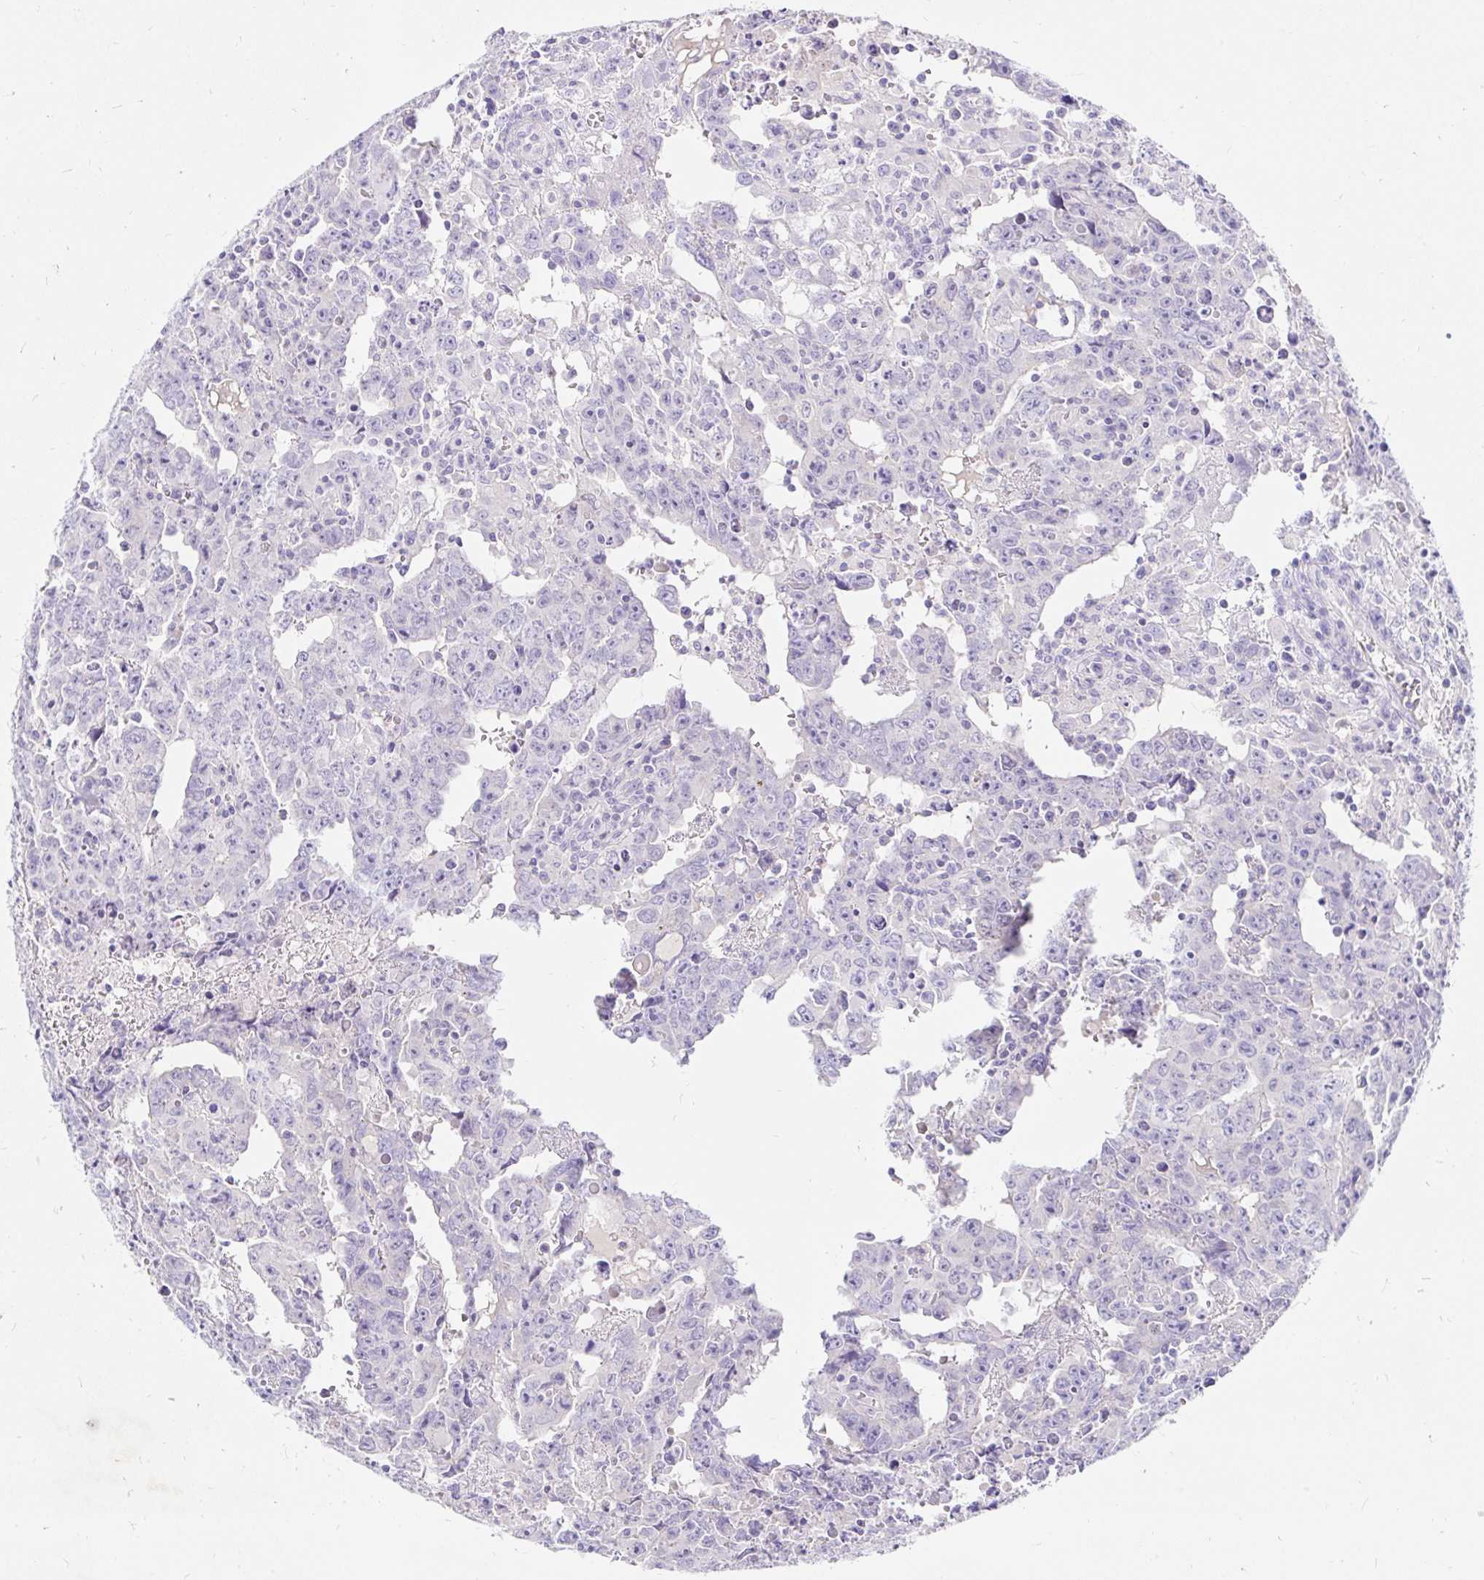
{"staining": {"intensity": "negative", "quantity": "none", "location": "none"}, "tissue": "testis cancer", "cell_type": "Tumor cells", "image_type": "cancer", "snomed": [{"axis": "morphology", "description": "Carcinoma, Embryonal, NOS"}, {"axis": "topography", "description": "Testis"}], "caption": "Immunohistochemistry histopathology image of neoplastic tissue: testis cancer (embryonal carcinoma) stained with DAB (3,3'-diaminobenzidine) demonstrates no significant protein staining in tumor cells. The staining is performed using DAB brown chromogen with nuclei counter-stained in using hematoxylin.", "gene": "NR2E1", "patient": {"sex": "male", "age": 22}}